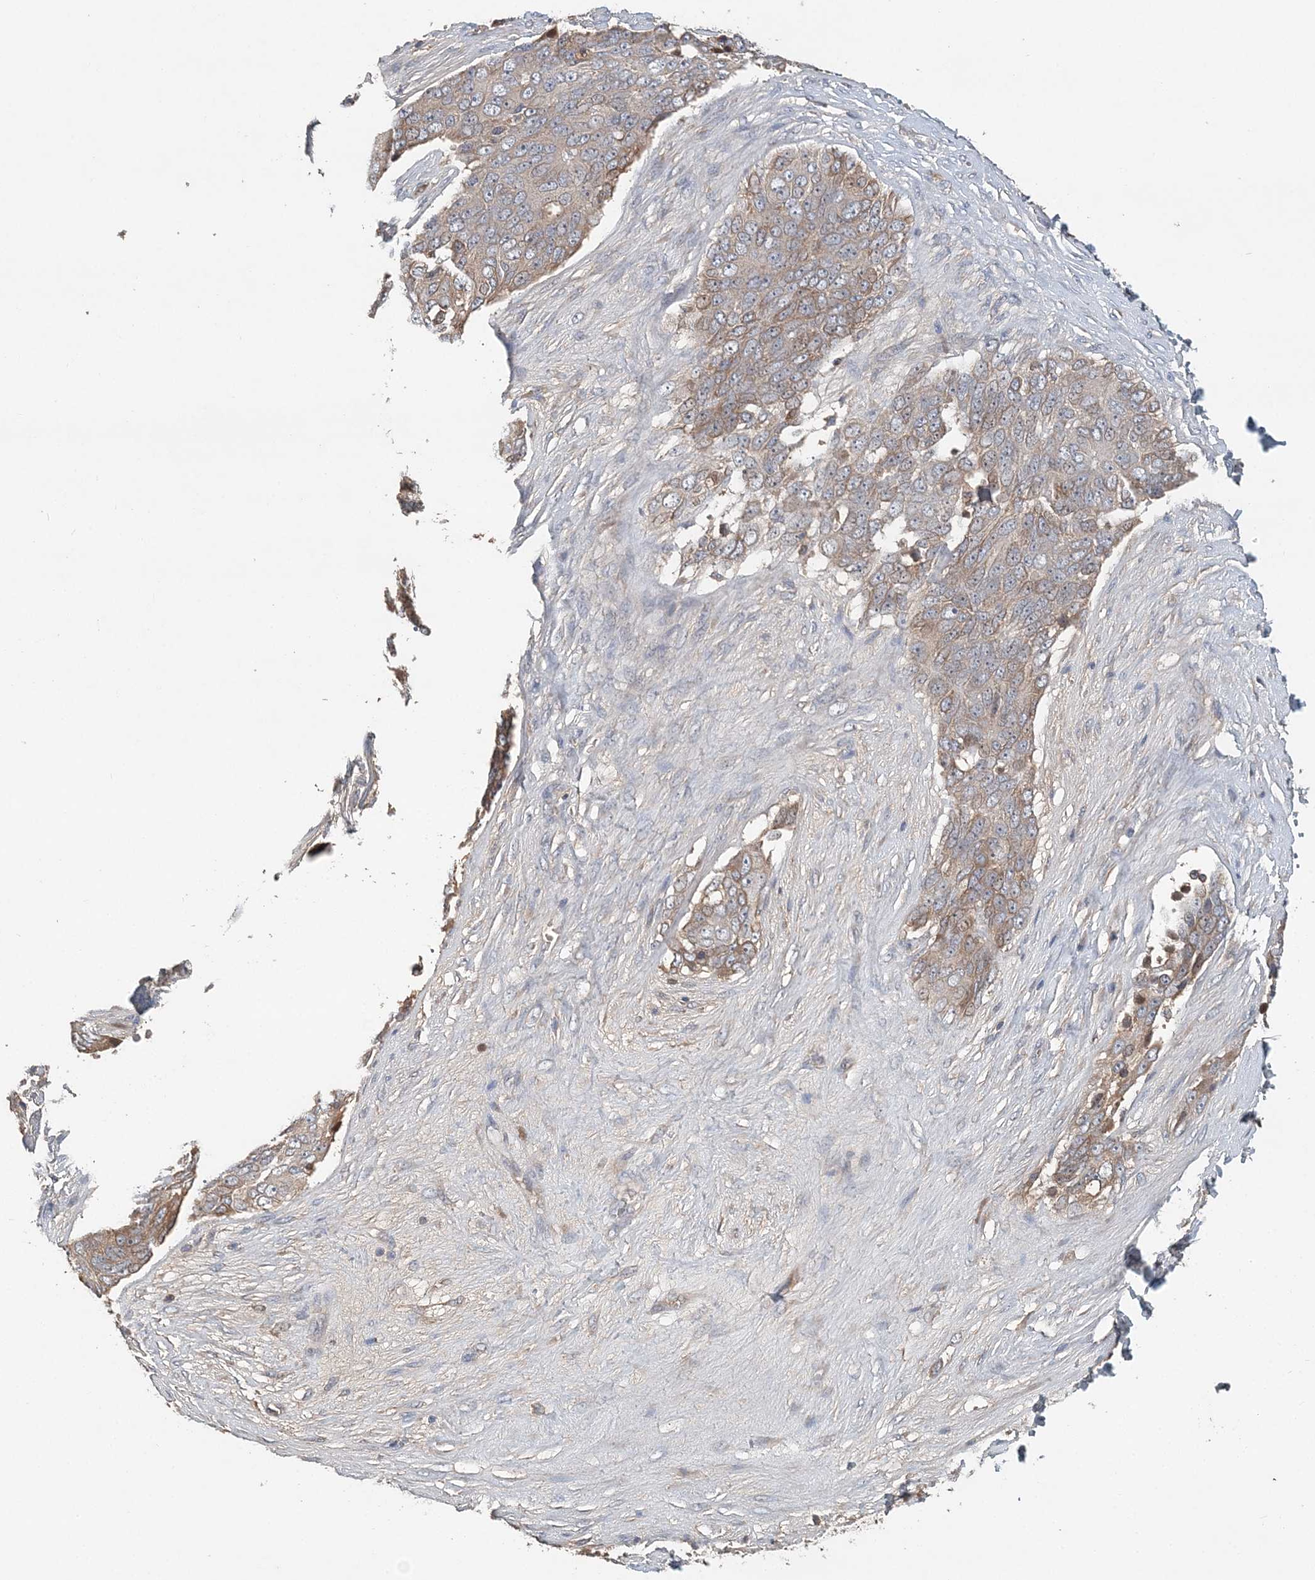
{"staining": {"intensity": "moderate", "quantity": "<25%", "location": "cytoplasmic/membranous"}, "tissue": "ovarian cancer", "cell_type": "Tumor cells", "image_type": "cancer", "snomed": [{"axis": "morphology", "description": "Carcinoma, endometroid"}, {"axis": "topography", "description": "Ovary"}], "caption": "This image demonstrates immunohistochemistry (IHC) staining of endometroid carcinoma (ovarian), with low moderate cytoplasmic/membranous expression in approximately <25% of tumor cells.", "gene": "SYCP3", "patient": {"sex": "female", "age": 51}}